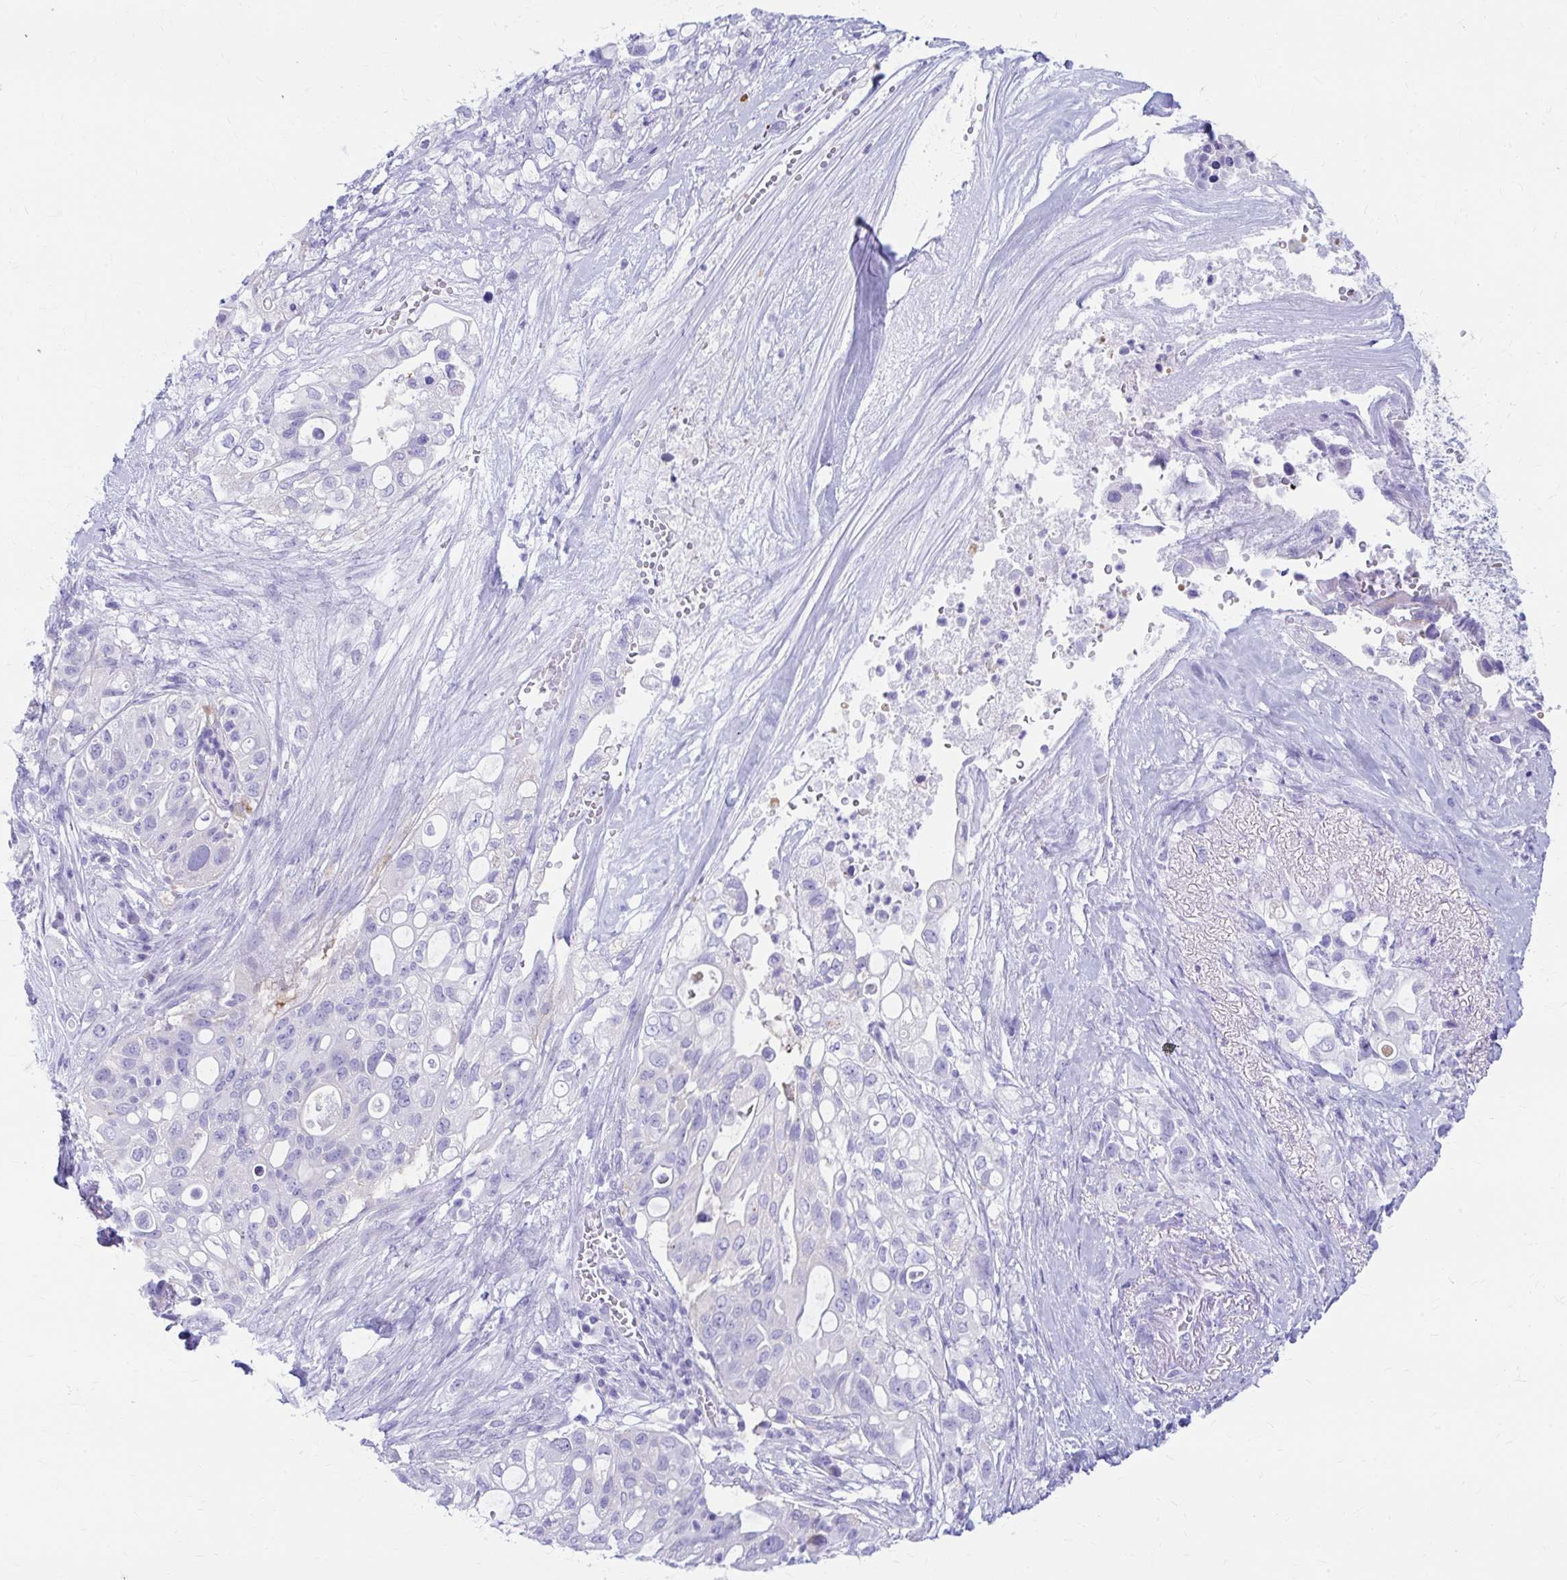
{"staining": {"intensity": "negative", "quantity": "none", "location": "none"}, "tissue": "pancreatic cancer", "cell_type": "Tumor cells", "image_type": "cancer", "snomed": [{"axis": "morphology", "description": "Adenocarcinoma, NOS"}, {"axis": "topography", "description": "Pancreas"}], "caption": "There is no significant expression in tumor cells of pancreatic cancer.", "gene": "NSG2", "patient": {"sex": "female", "age": 72}}